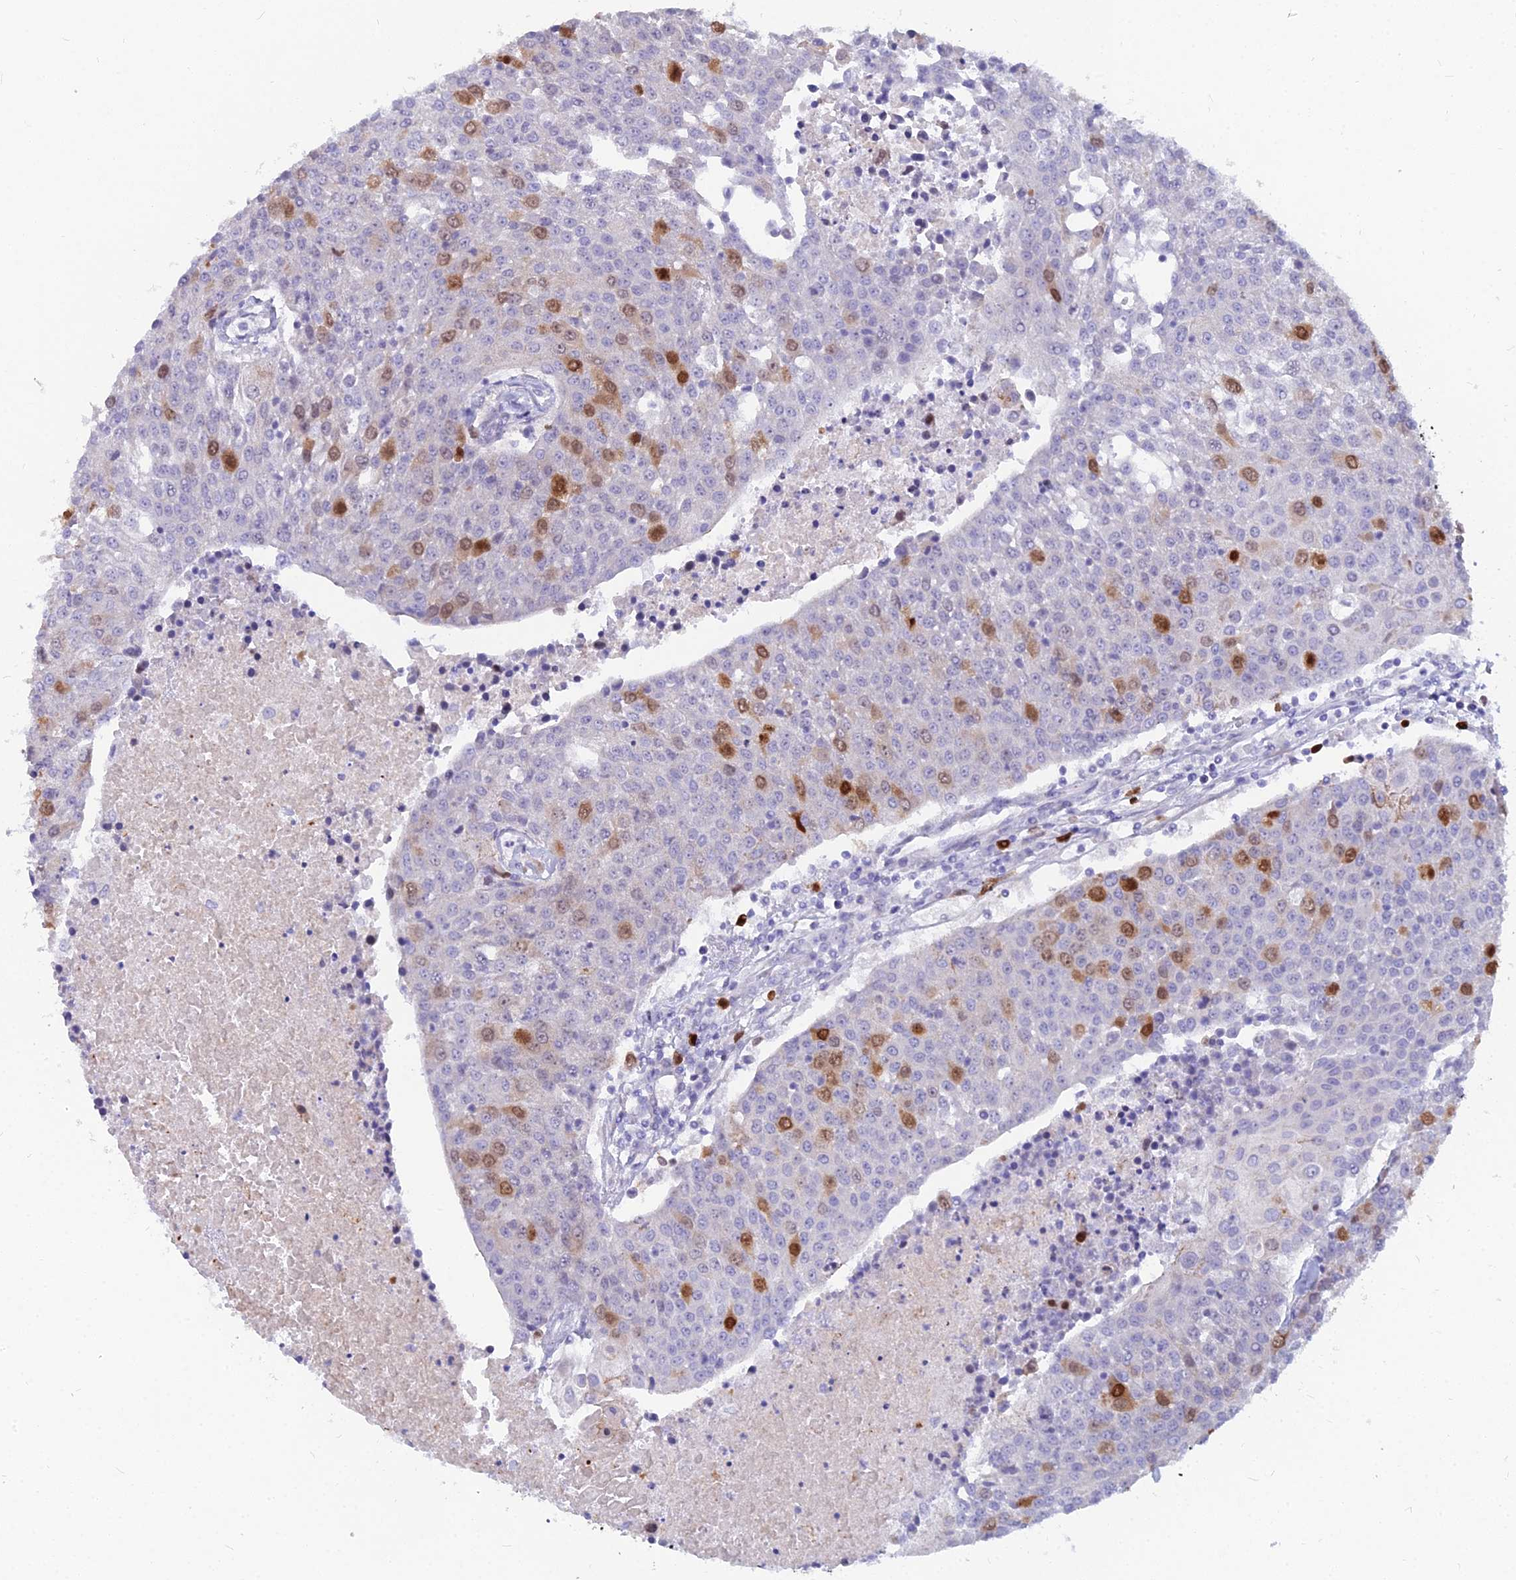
{"staining": {"intensity": "strong", "quantity": "<25%", "location": "nuclear"}, "tissue": "urothelial cancer", "cell_type": "Tumor cells", "image_type": "cancer", "snomed": [{"axis": "morphology", "description": "Urothelial carcinoma, High grade"}, {"axis": "topography", "description": "Urinary bladder"}], "caption": "Immunohistochemical staining of urothelial carcinoma (high-grade) exhibits medium levels of strong nuclear staining in about <25% of tumor cells.", "gene": "NUSAP1", "patient": {"sex": "female", "age": 85}}